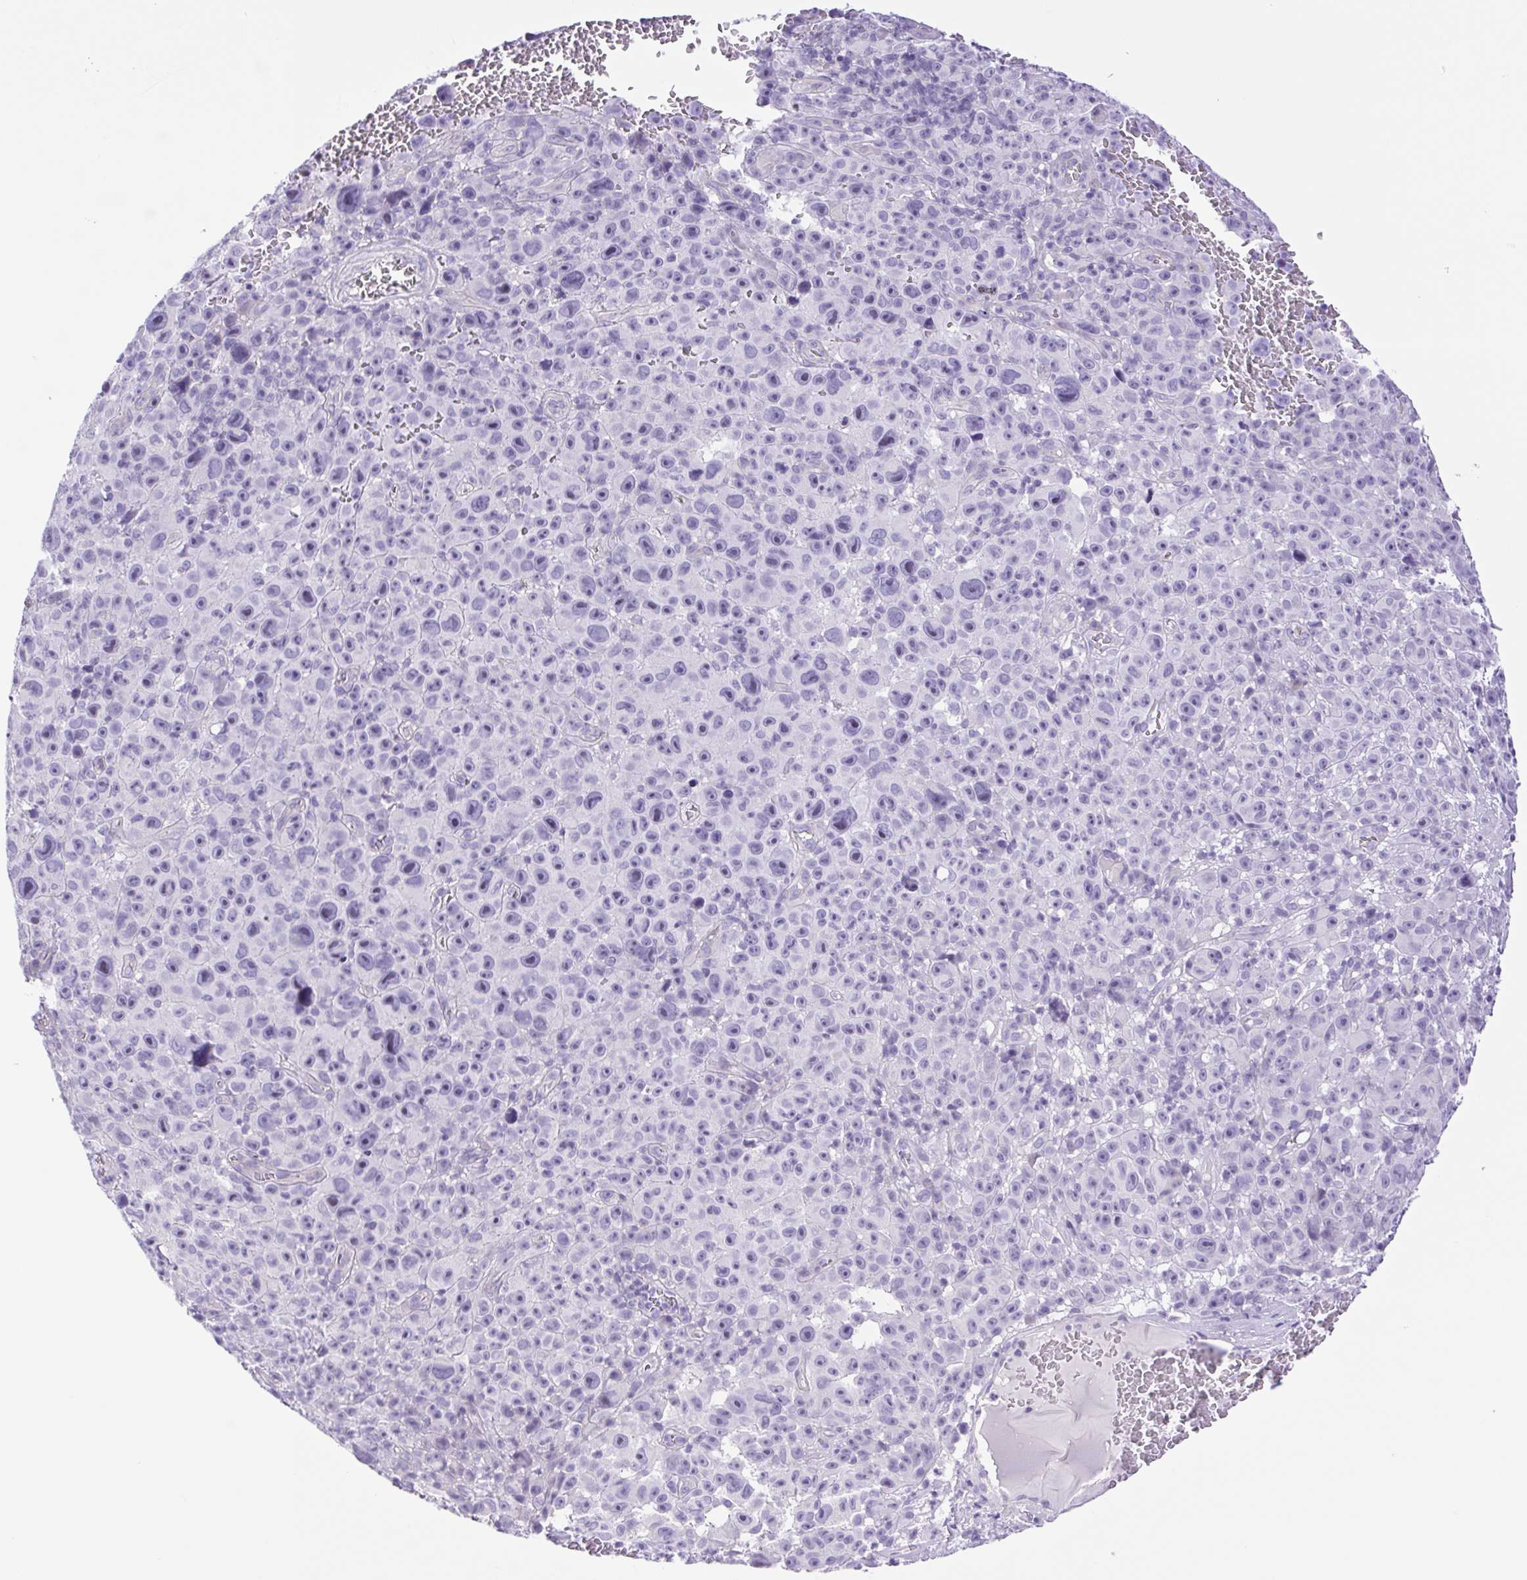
{"staining": {"intensity": "negative", "quantity": "none", "location": "none"}, "tissue": "melanoma", "cell_type": "Tumor cells", "image_type": "cancer", "snomed": [{"axis": "morphology", "description": "Malignant melanoma, NOS"}, {"axis": "topography", "description": "Skin"}], "caption": "A high-resolution micrograph shows immunohistochemistry staining of melanoma, which reveals no significant expression in tumor cells.", "gene": "CDSN", "patient": {"sex": "female", "age": 82}}